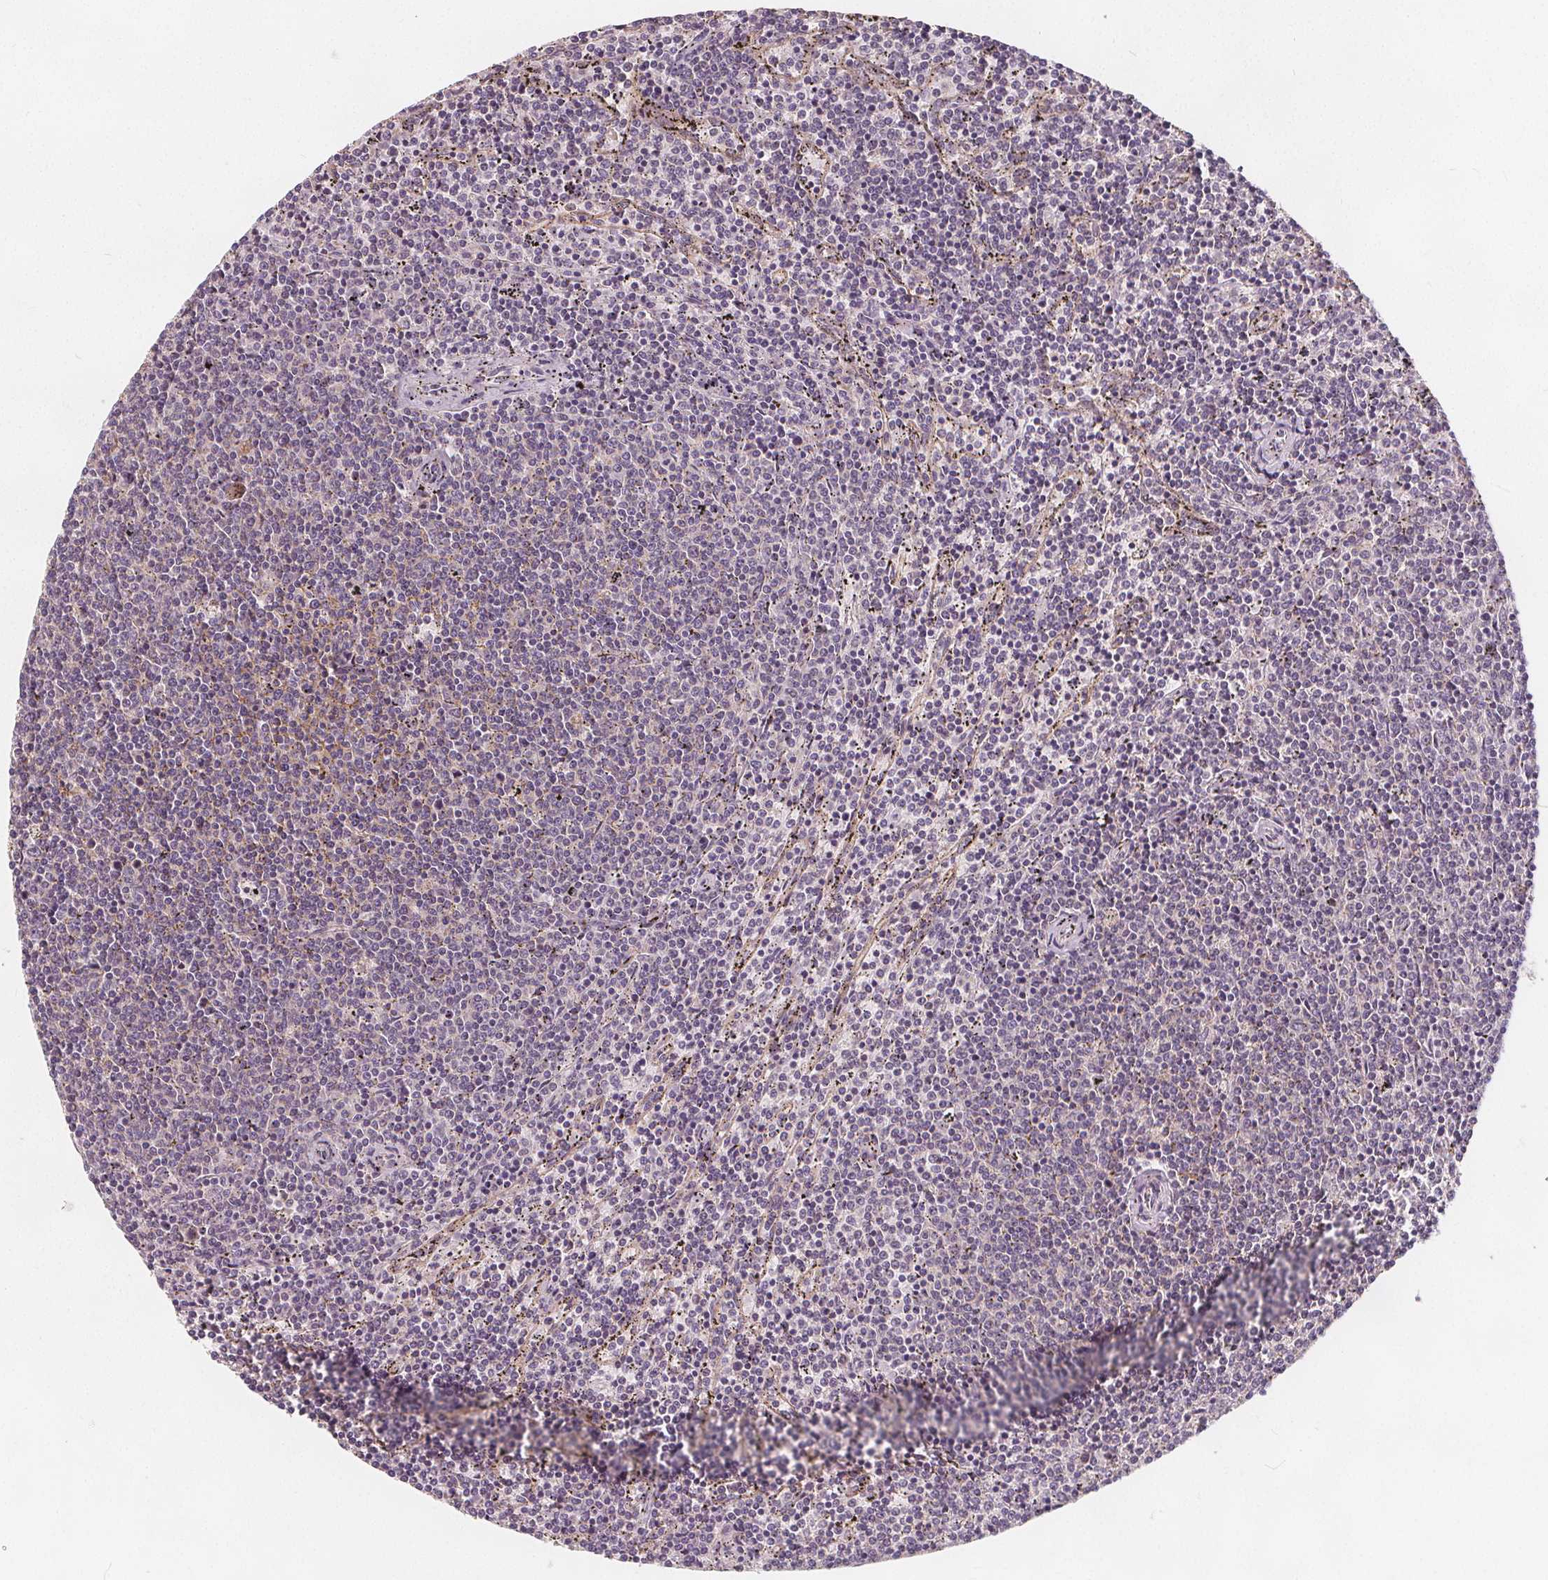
{"staining": {"intensity": "negative", "quantity": "none", "location": "none"}, "tissue": "lymphoma", "cell_type": "Tumor cells", "image_type": "cancer", "snomed": [{"axis": "morphology", "description": "Malignant lymphoma, non-Hodgkin's type, Low grade"}, {"axis": "topography", "description": "Spleen"}], "caption": "Lymphoma was stained to show a protein in brown. There is no significant positivity in tumor cells.", "gene": "DRC3", "patient": {"sex": "female", "age": 50}}